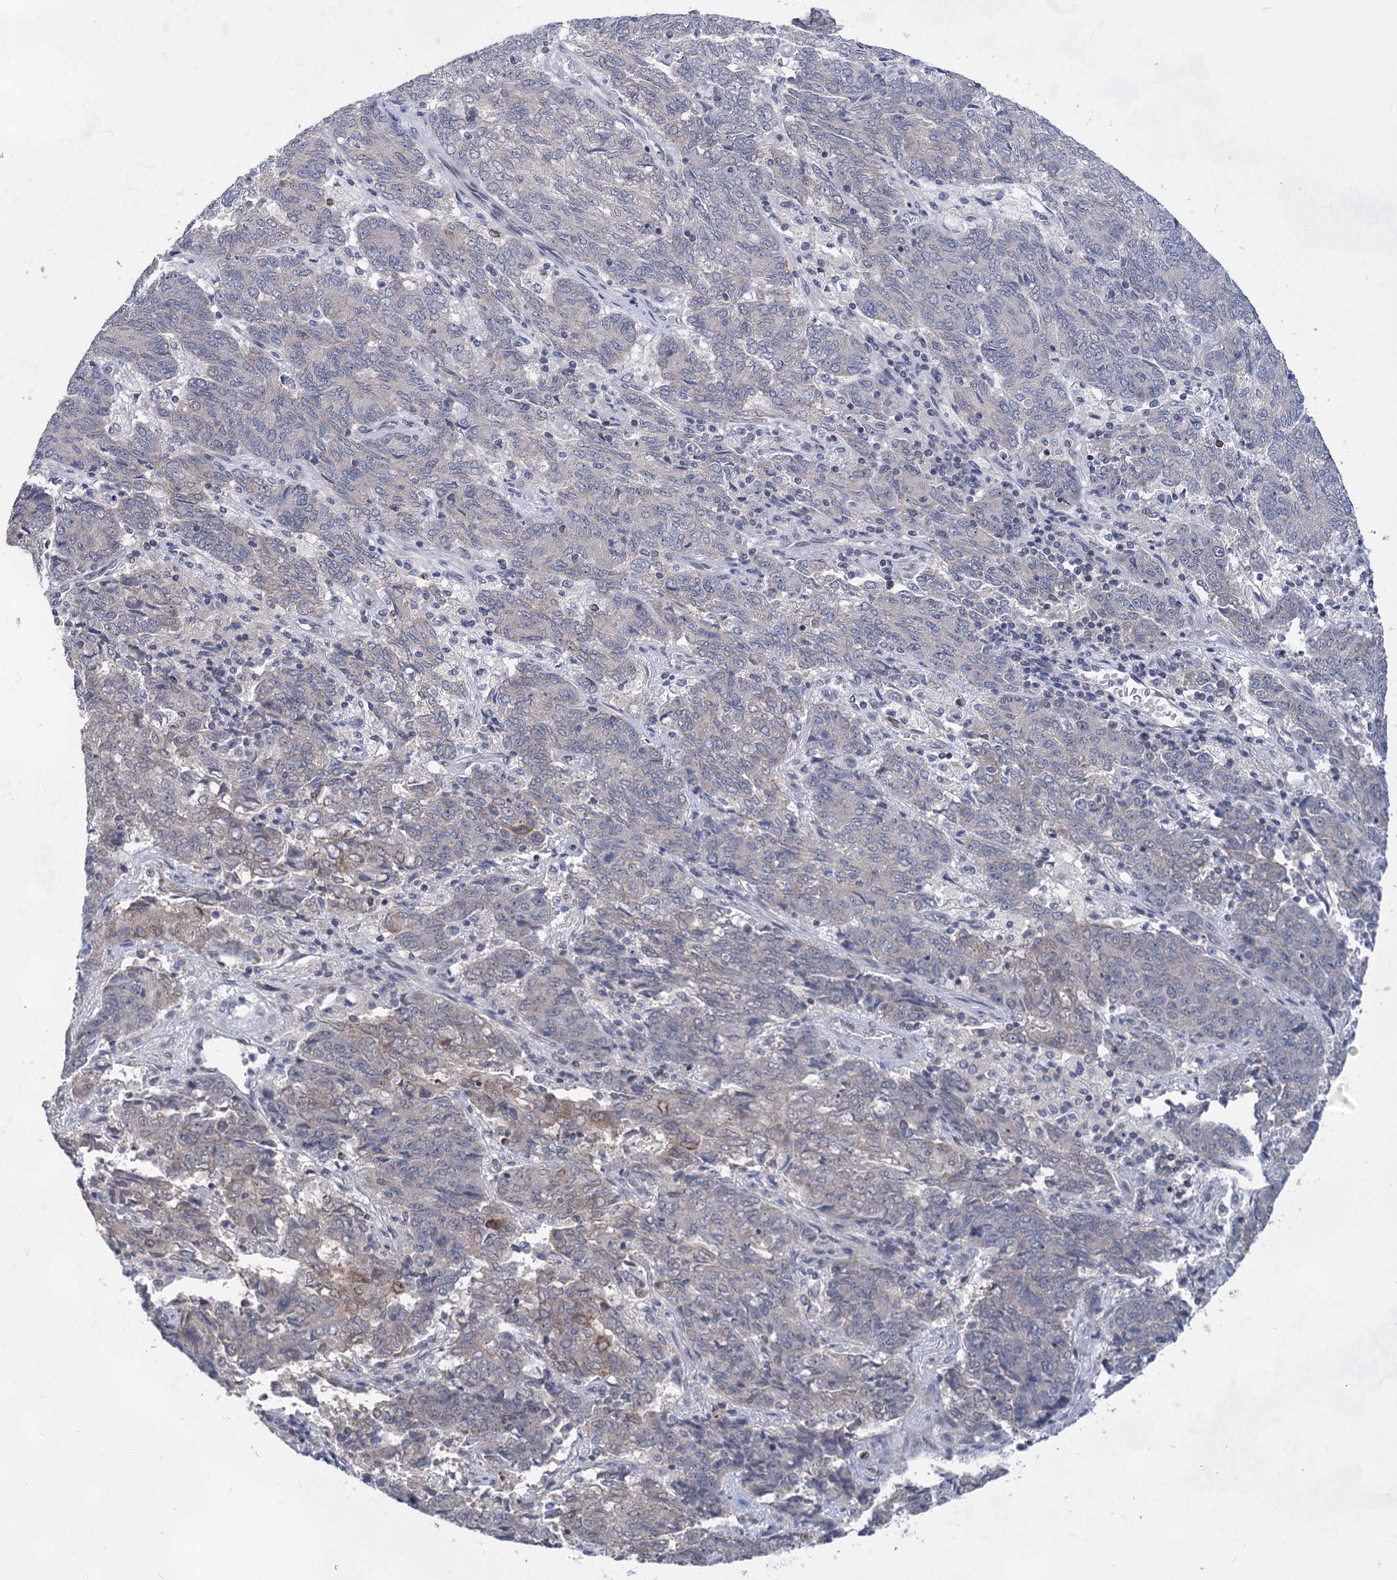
{"staining": {"intensity": "negative", "quantity": "none", "location": "none"}, "tissue": "endometrial cancer", "cell_type": "Tumor cells", "image_type": "cancer", "snomed": [{"axis": "morphology", "description": "Adenocarcinoma, NOS"}, {"axis": "topography", "description": "Endometrium"}], "caption": "The IHC histopathology image has no significant positivity in tumor cells of endometrial cancer (adenocarcinoma) tissue.", "gene": "TTC17", "patient": {"sex": "female", "age": 80}}